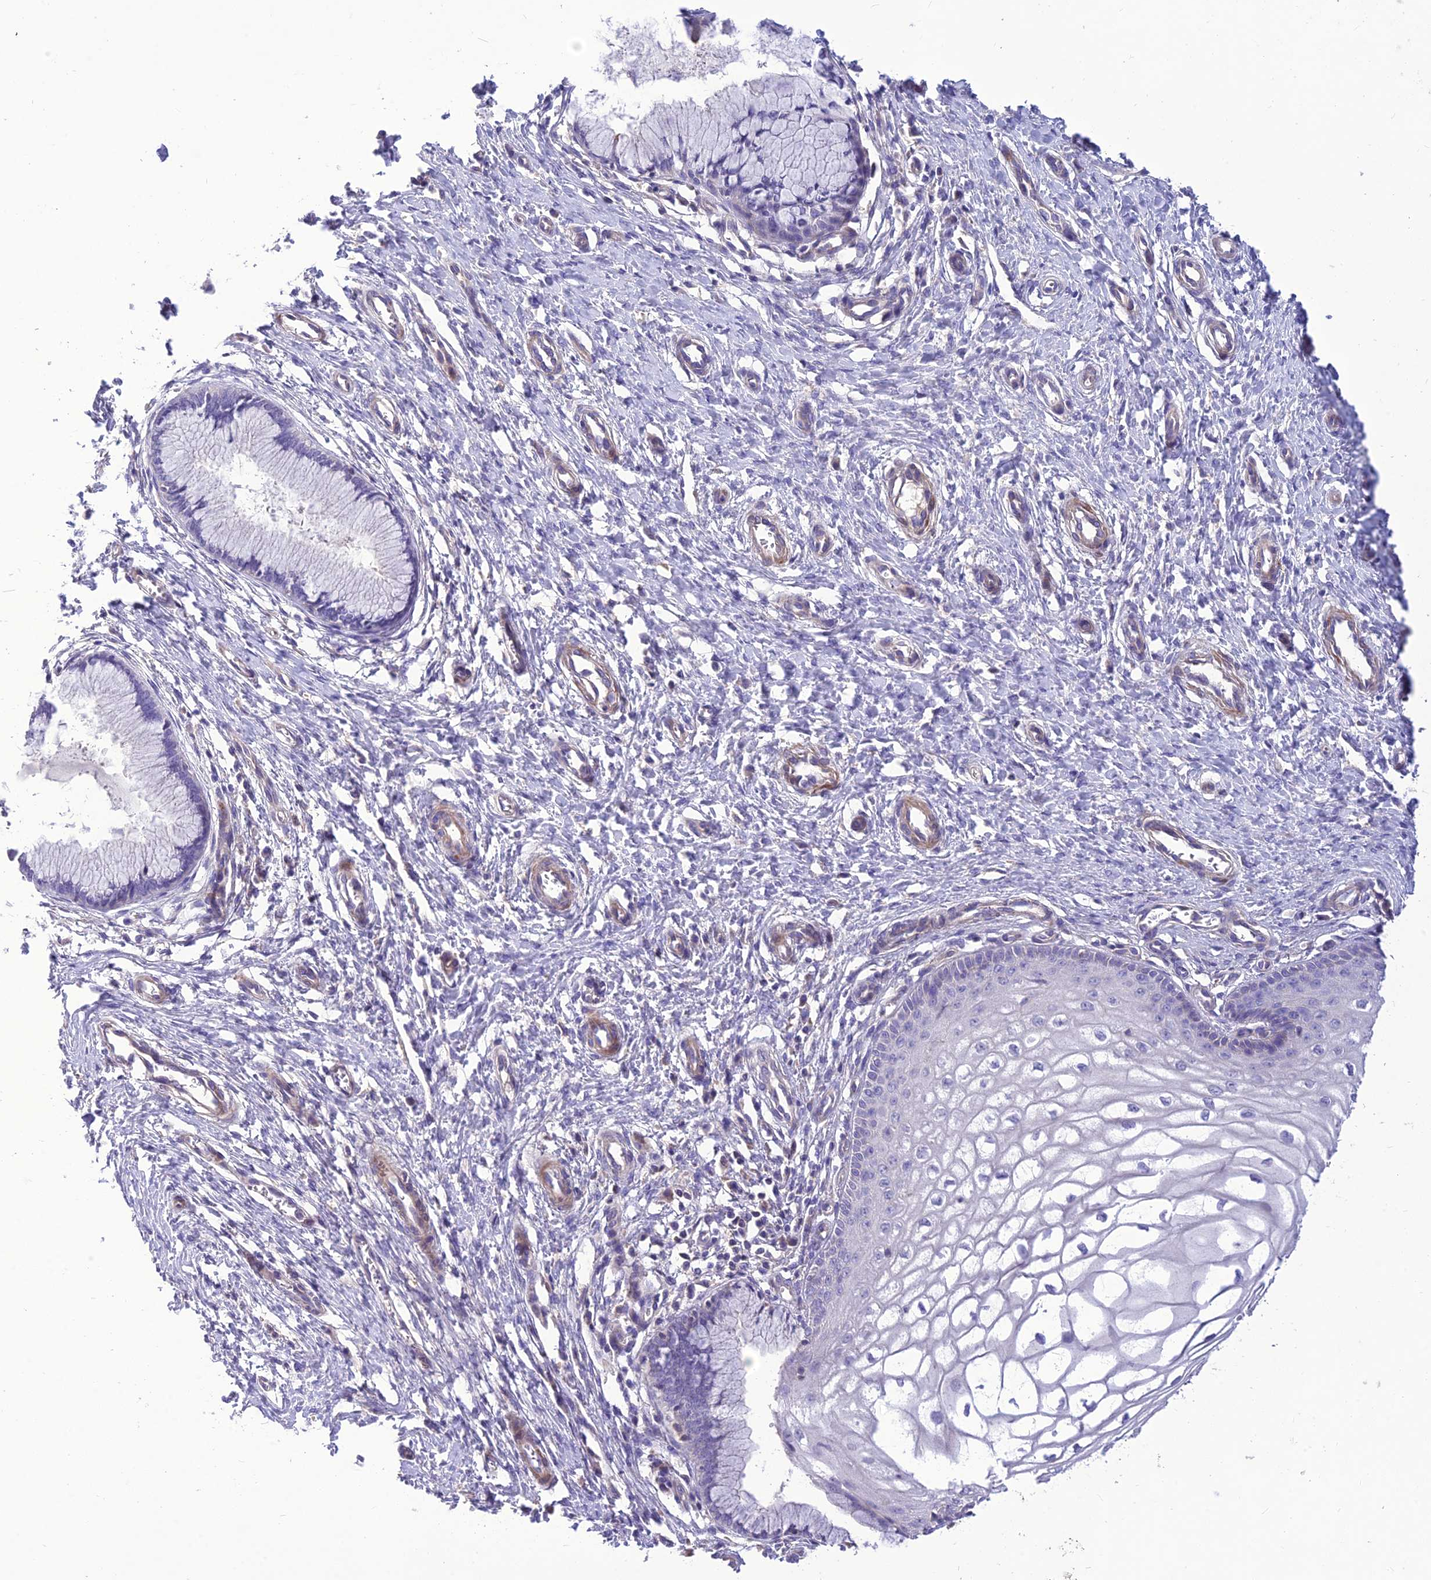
{"staining": {"intensity": "negative", "quantity": "none", "location": "none"}, "tissue": "cervix", "cell_type": "Glandular cells", "image_type": "normal", "snomed": [{"axis": "morphology", "description": "Normal tissue, NOS"}, {"axis": "topography", "description": "Cervix"}], "caption": "A high-resolution histopathology image shows IHC staining of unremarkable cervix, which exhibits no significant positivity in glandular cells.", "gene": "TEKT3", "patient": {"sex": "female", "age": 55}}